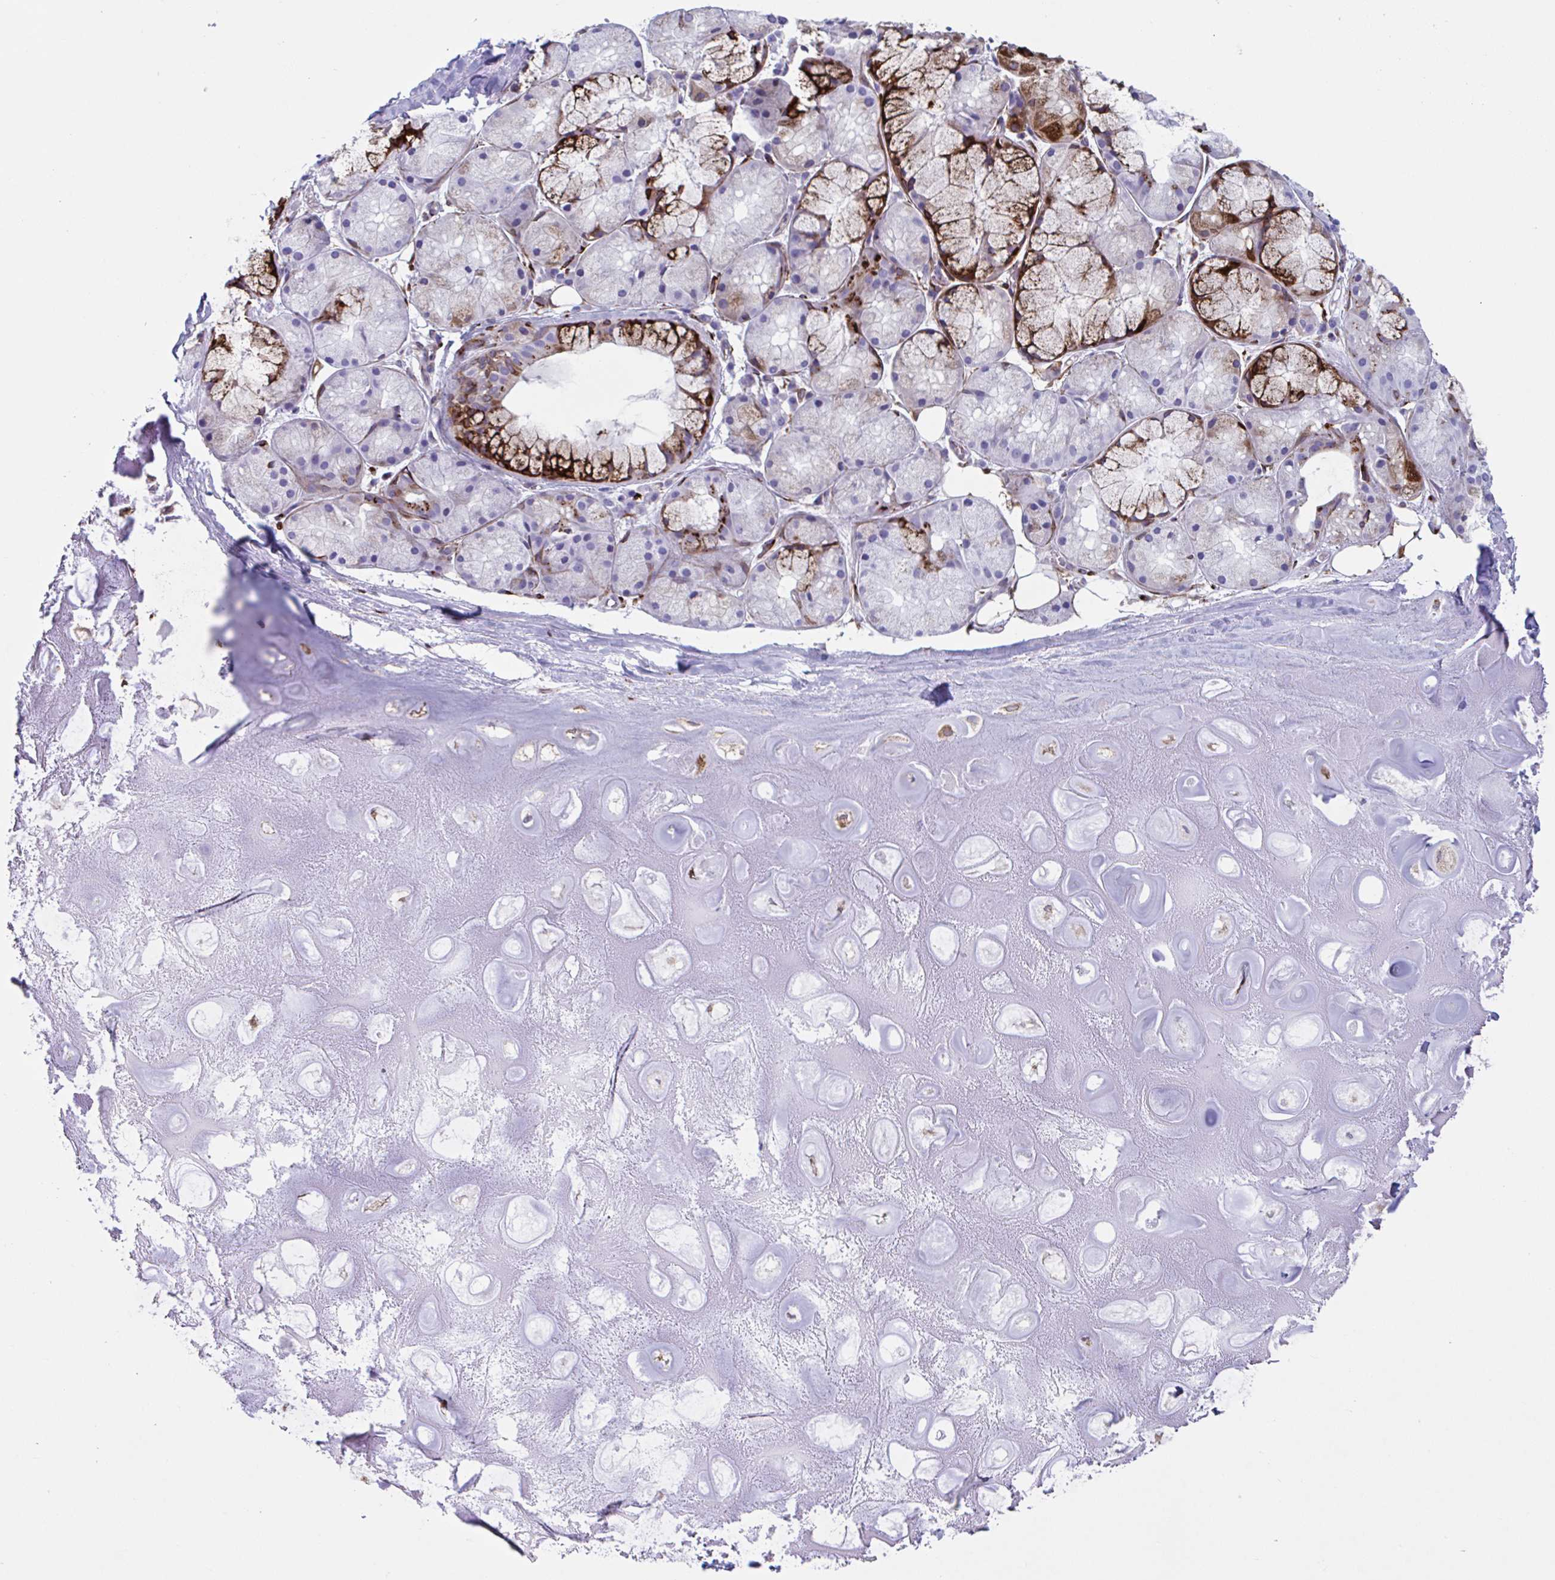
{"staining": {"intensity": "negative", "quantity": "none", "location": "none"}, "tissue": "adipose tissue", "cell_type": "Adipocytes", "image_type": "normal", "snomed": [{"axis": "morphology", "description": "Normal tissue, NOS"}, {"axis": "topography", "description": "Lymph node"}, {"axis": "topography", "description": "Cartilage tissue"}, {"axis": "topography", "description": "Nasopharynx"}], "caption": "Adipocytes are negative for protein expression in unremarkable human adipose tissue. (Stains: DAB immunohistochemistry with hematoxylin counter stain, Microscopy: brightfield microscopy at high magnification).", "gene": "RFK", "patient": {"sex": "male", "age": 63}}